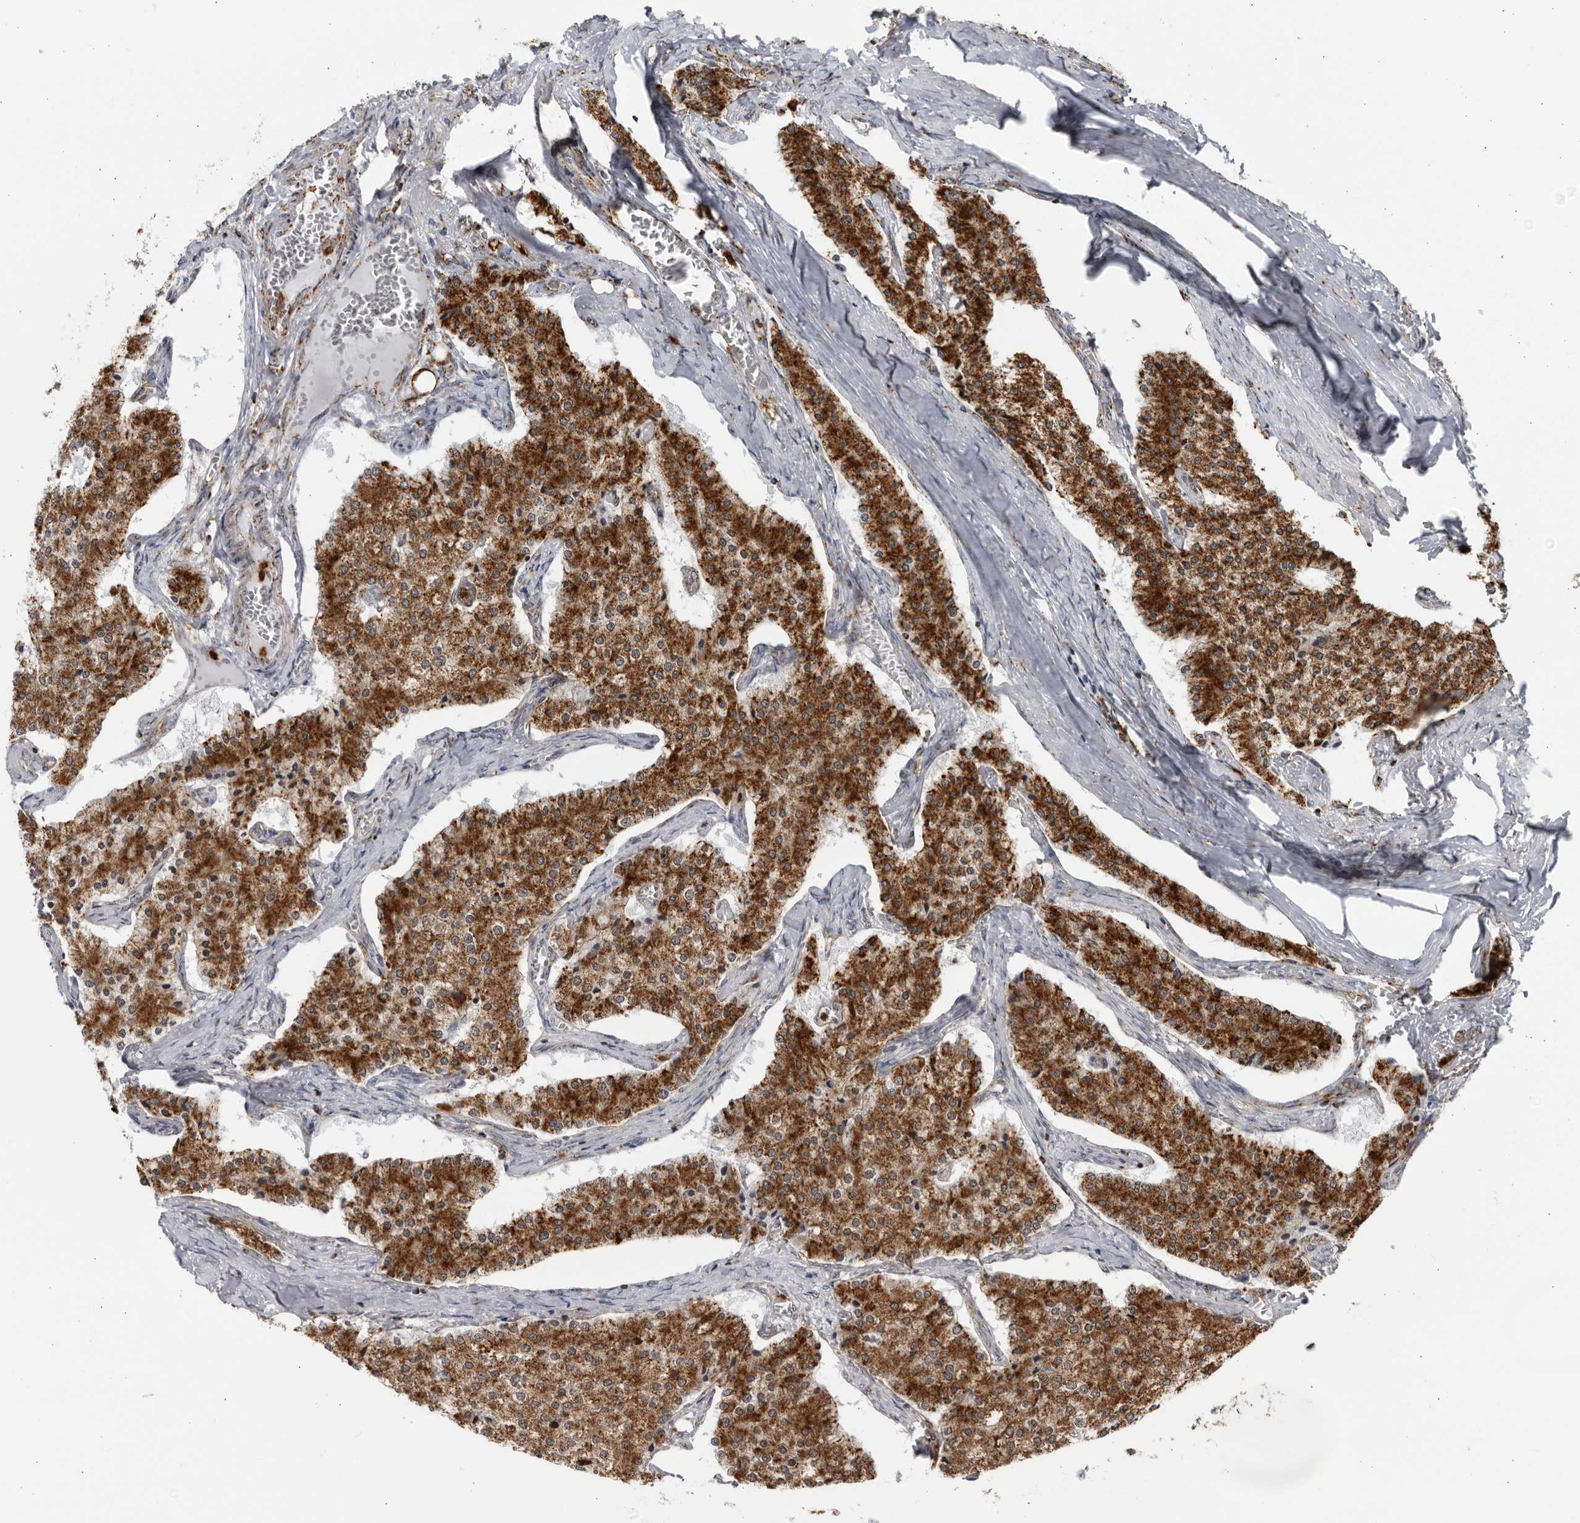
{"staining": {"intensity": "strong", "quantity": ">75%", "location": "cytoplasmic/membranous"}, "tissue": "carcinoid", "cell_type": "Tumor cells", "image_type": "cancer", "snomed": [{"axis": "morphology", "description": "Carcinoid, malignant, NOS"}, {"axis": "topography", "description": "Colon"}], "caption": "Immunohistochemistry image of neoplastic tissue: human carcinoid stained using immunohistochemistry exhibits high levels of strong protein expression localized specifically in the cytoplasmic/membranous of tumor cells, appearing as a cytoplasmic/membranous brown color.", "gene": "RBM34", "patient": {"sex": "female", "age": 52}}